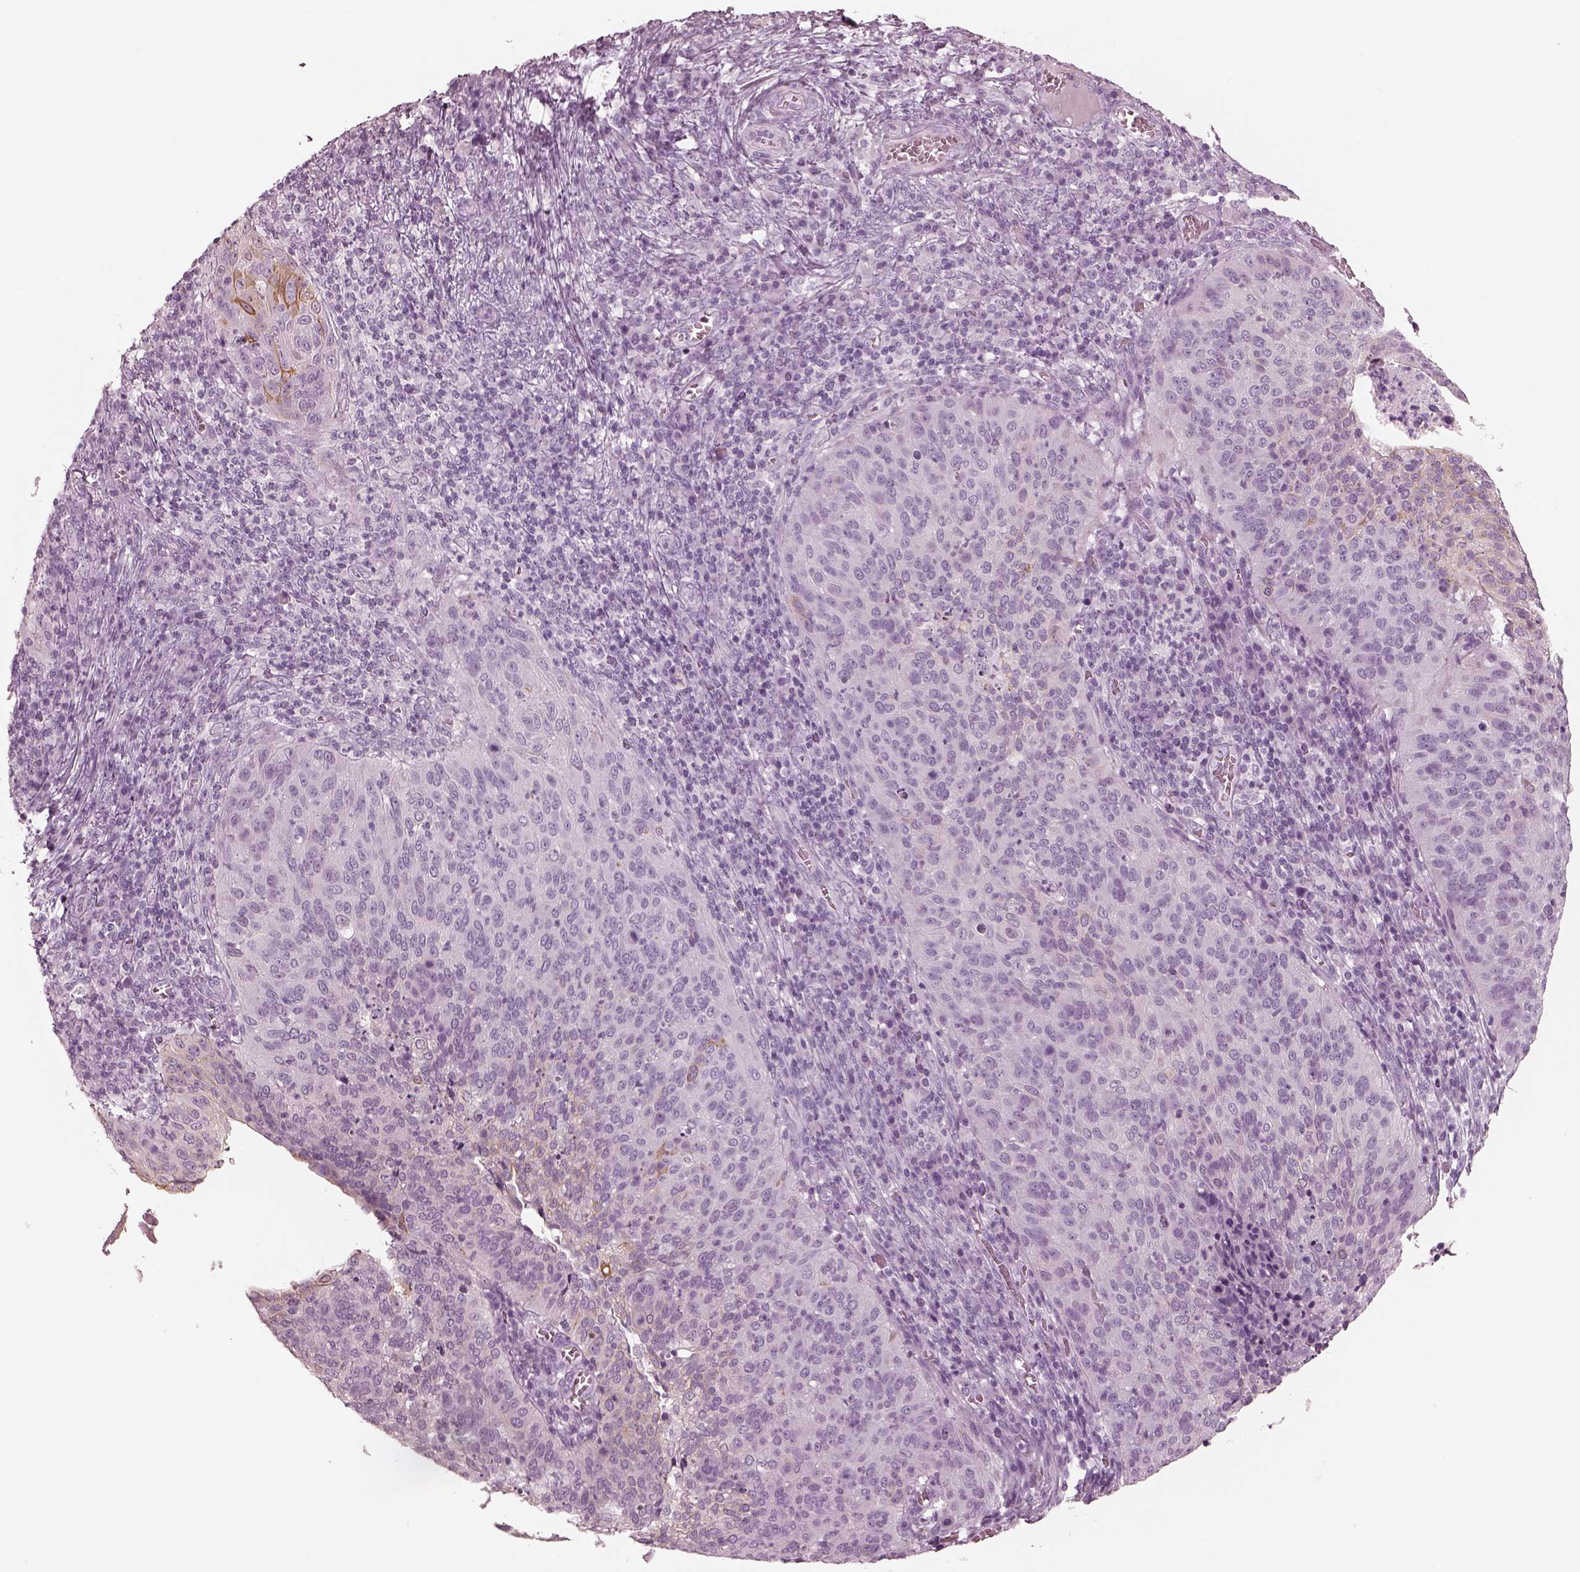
{"staining": {"intensity": "negative", "quantity": "none", "location": "none"}, "tissue": "cervical cancer", "cell_type": "Tumor cells", "image_type": "cancer", "snomed": [{"axis": "morphology", "description": "Squamous cell carcinoma, NOS"}, {"axis": "topography", "description": "Cervix"}], "caption": "An image of cervical squamous cell carcinoma stained for a protein demonstrates no brown staining in tumor cells. (DAB (3,3'-diaminobenzidine) immunohistochemistry (IHC) visualized using brightfield microscopy, high magnification).", "gene": "PON3", "patient": {"sex": "female", "age": 39}}